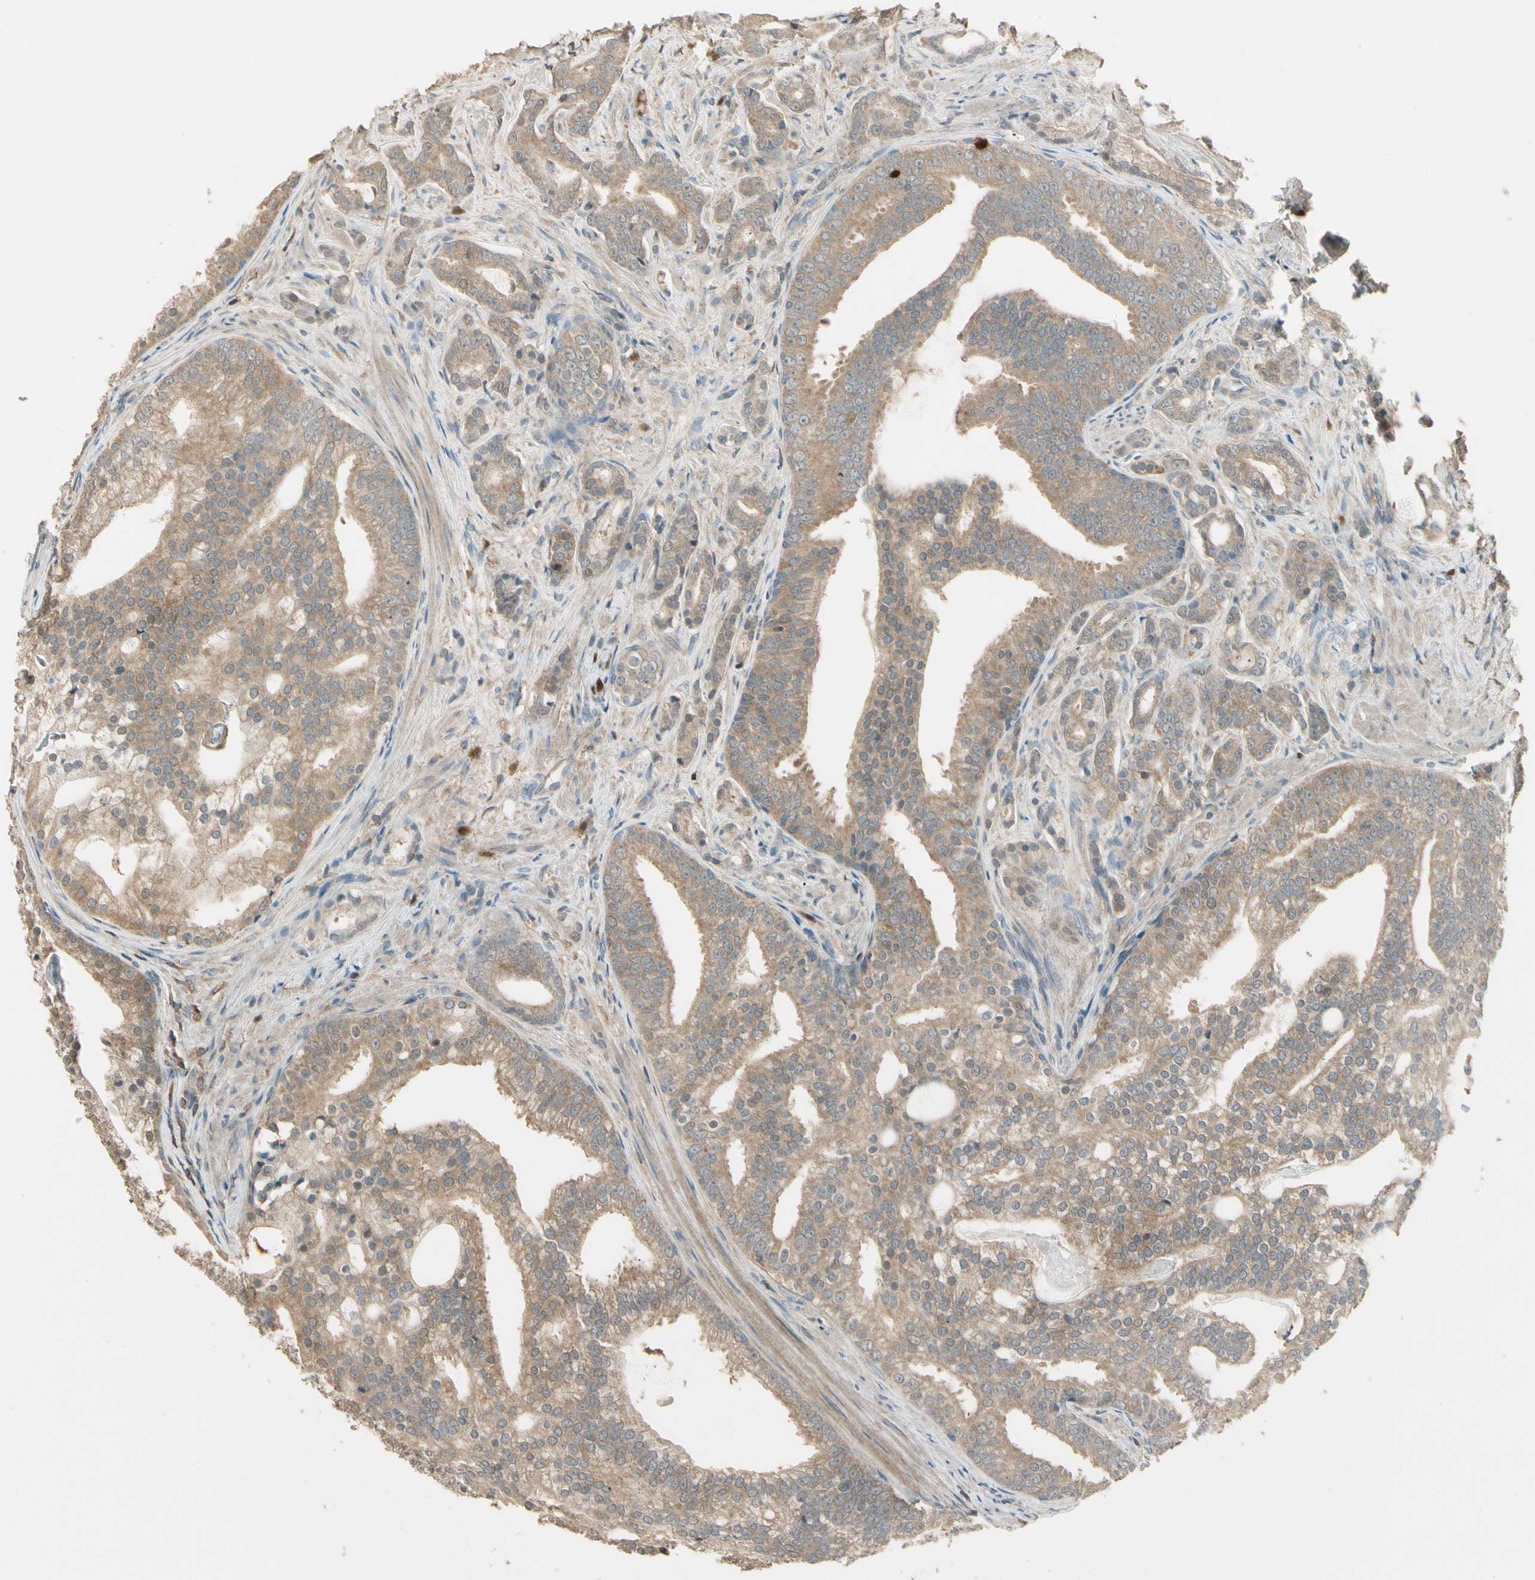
{"staining": {"intensity": "weak", "quantity": ">75%", "location": "cytoplasmic/membranous"}, "tissue": "prostate cancer", "cell_type": "Tumor cells", "image_type": "cancer", "snomed": [{"axis": "morphology", "description": "Adenocarcinoma, Low grade"}, {"axis": "topography", "description": "Prostate"}], "caption": "Immunohistochemical staining of human low-grade adenocarcinoma (prostate) reveals weak cytoplasmic/membranous protein expression in about >75% of tumor cells.", "gene": "PLXNA1", "patient": {"sex": "male", "age": 58}}